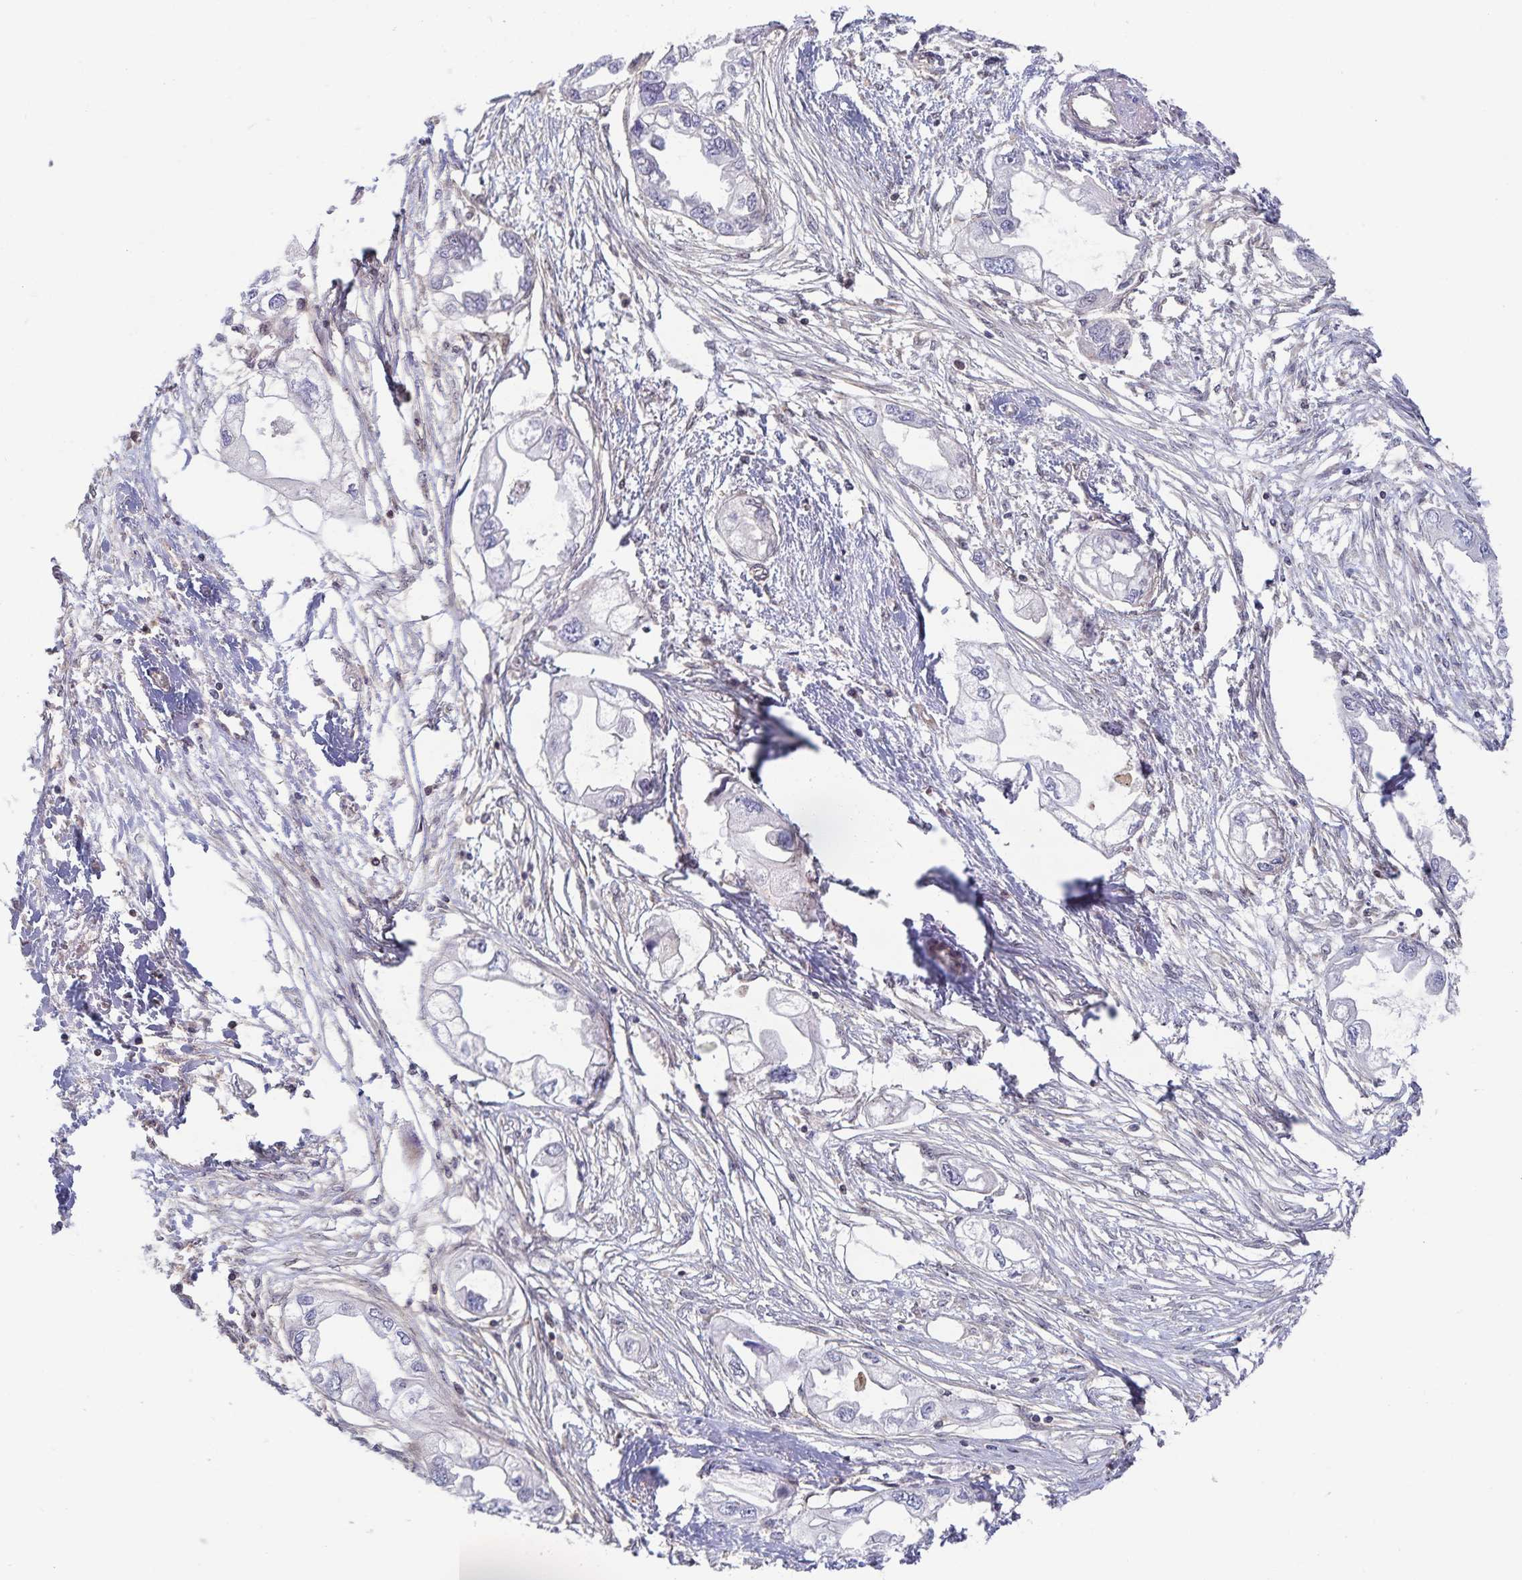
{"staining": {"intensity": "negative", "quantity": "none", "location": "none"}, "tissue": "endometrial cancer", "cell_type": "Tumor cells", "image_type": "cancer", "snomed": [{"axis": "morphology", "description": "Adenocarcinoma, NOS"}, {"axis": "morphology", "description": "Adenocarcinoma, metastatic, NOS"}, {"axis": "topography", "description": "Adipose tissue"}, {"axis": "topography", "description": "Endometrium"}], "caption": "A high-resolution micrograph shows immunohistochemistry (IHC) staining of endometrial adenocarcinoma, which demonstrates no significant expression in tumor cells.", "gene": "RAB9B", "patient": {"sex": "female", "age": 67}}